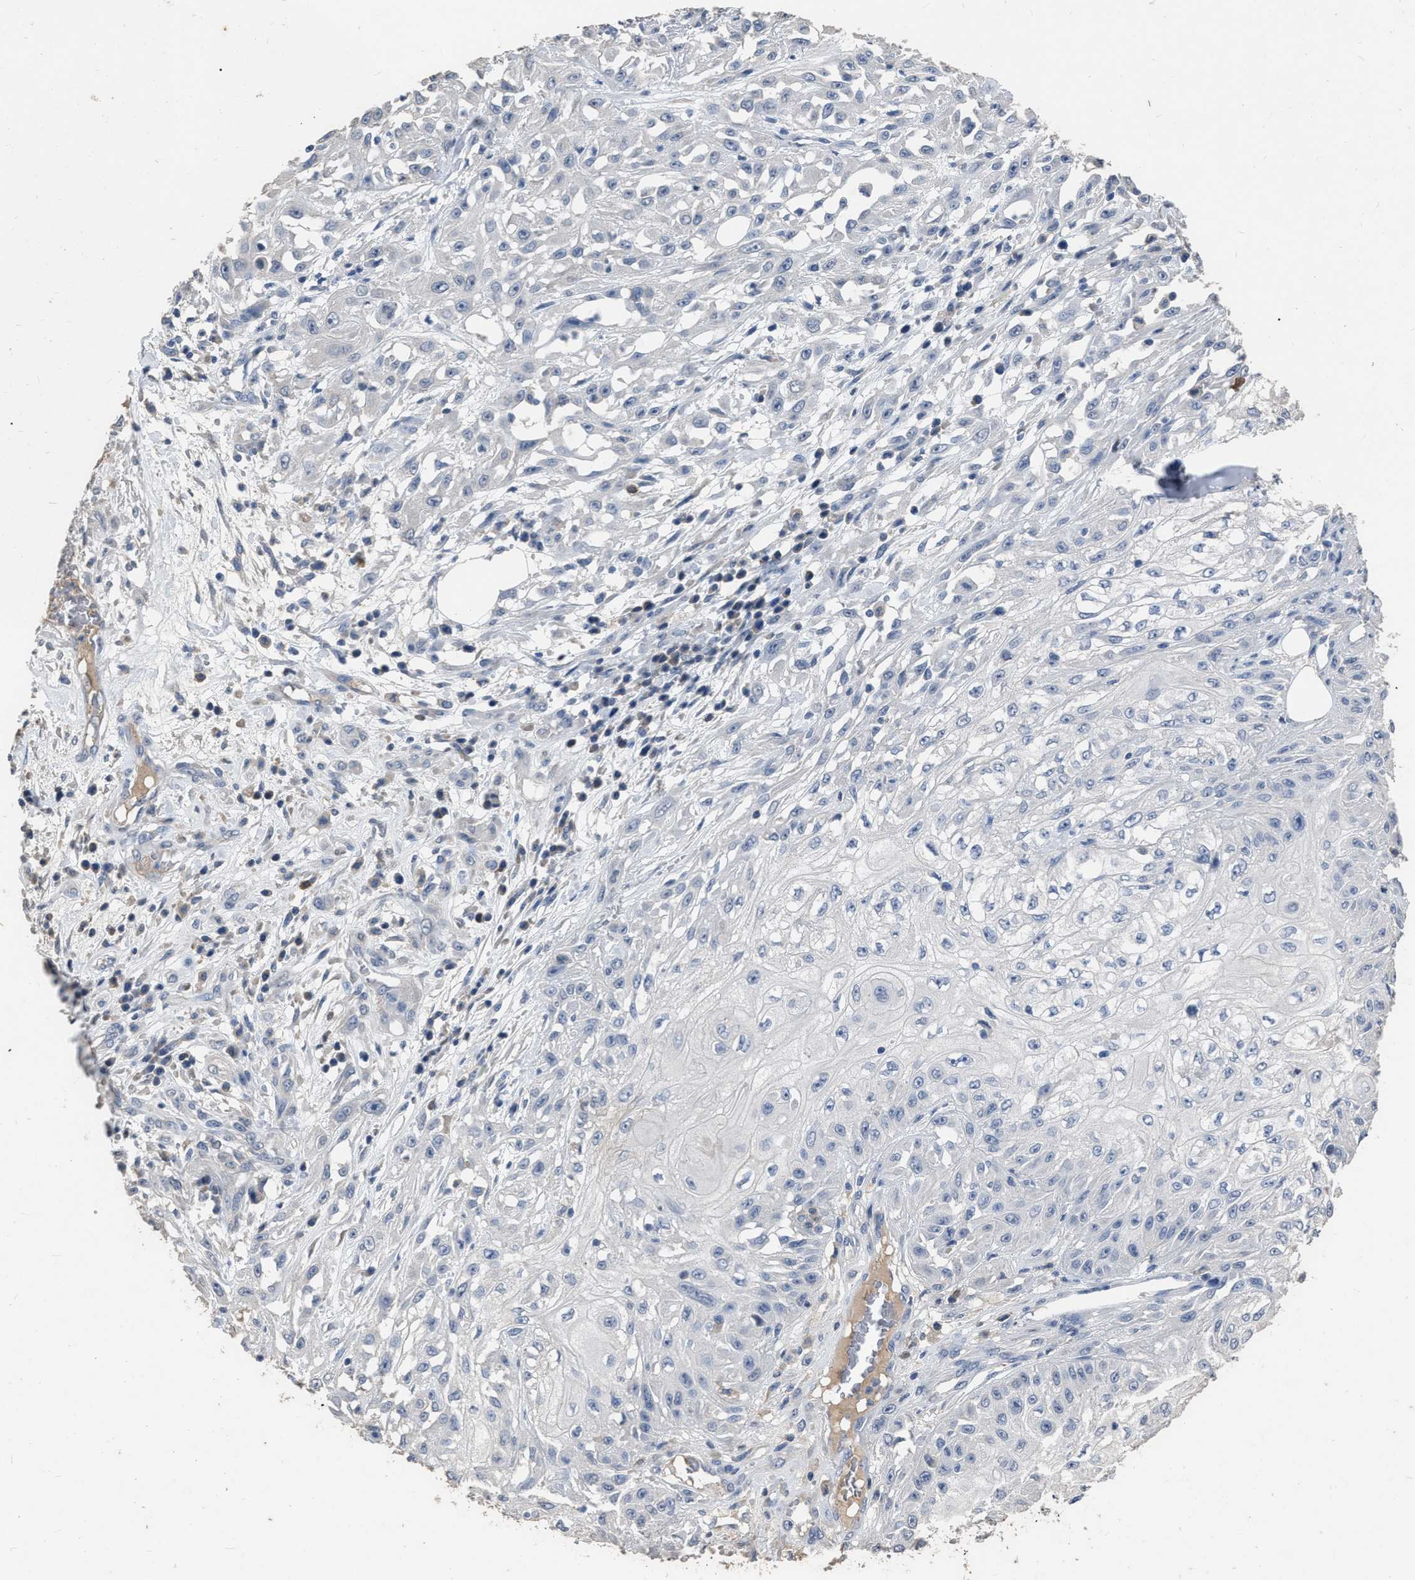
{"staining": {"intensity": "negative", "quantity": "none", "location": "none"}, "tissue": "skin cancer", "cell_type": "Tumor cells", "image_type": "cancer", "snomed": [{"axis": "morphology", "description": "Squamous cell carcinoma, NOS"}, {"axis": "morphology", "description": "Squamous cell carcinoma, metastatic, NOS"}, {"axis": "topography", "description": "Skin"}, {"axis": "topography", "description": "Lymph node"}], "caption": "High magnification brightfield microscopy of skin squamous cell carcinoma stained with DAB (3,3'-diaminobenzidine) (brown) and counterstained with hematoxylin (blue): tumor cells show no significant positivity. (DAB immunohistochemistry (IHC), high magnification).", "gene": "HABP2", "patient": {"sex": "male", "age": 75}}